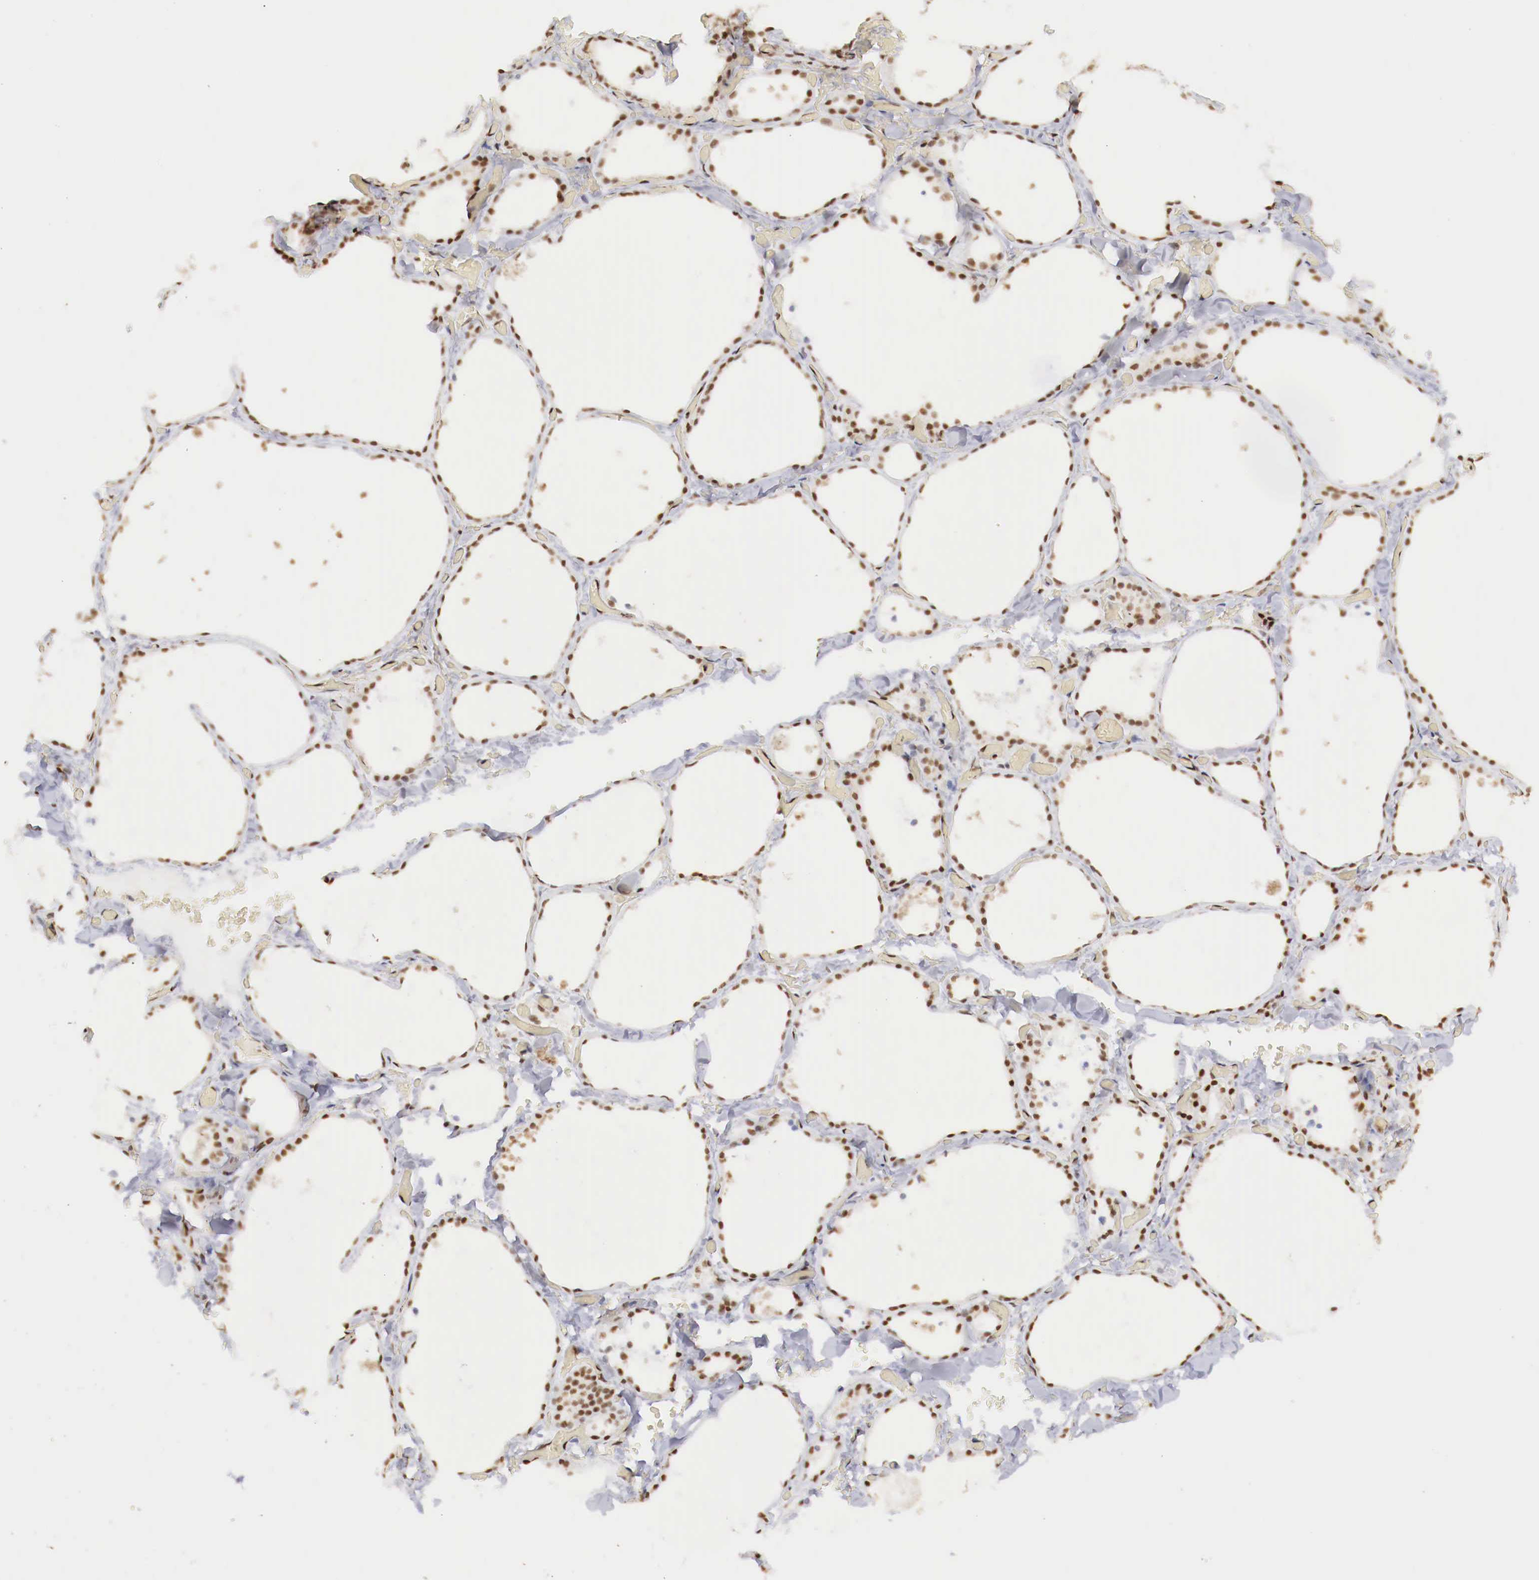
{"staining": {"intensity": "moderate", "quantity": ">75%", "location": "nuclear"}, "tissue": "thyroid gland", "cell_type": "Glandular cells", "image_type": "normal", "snomed": [{"axis": "morphology", "description": "Normal tissue, NOS"}, {"axis": "topography", "description": "Thyroid gland"}], "caption": "Protein expression analysis of benign thyroid gland demonstrates moderate nuclear expression in approximately >75% of glandular cells. Using DAB (3,3'-diaminobenzidine) (brown) and hematoxylin (blue) stains, captured at high magnification using brightfield microscopy.", "gene": "MAX", "patient": {"sex": "male", "age": 34}}